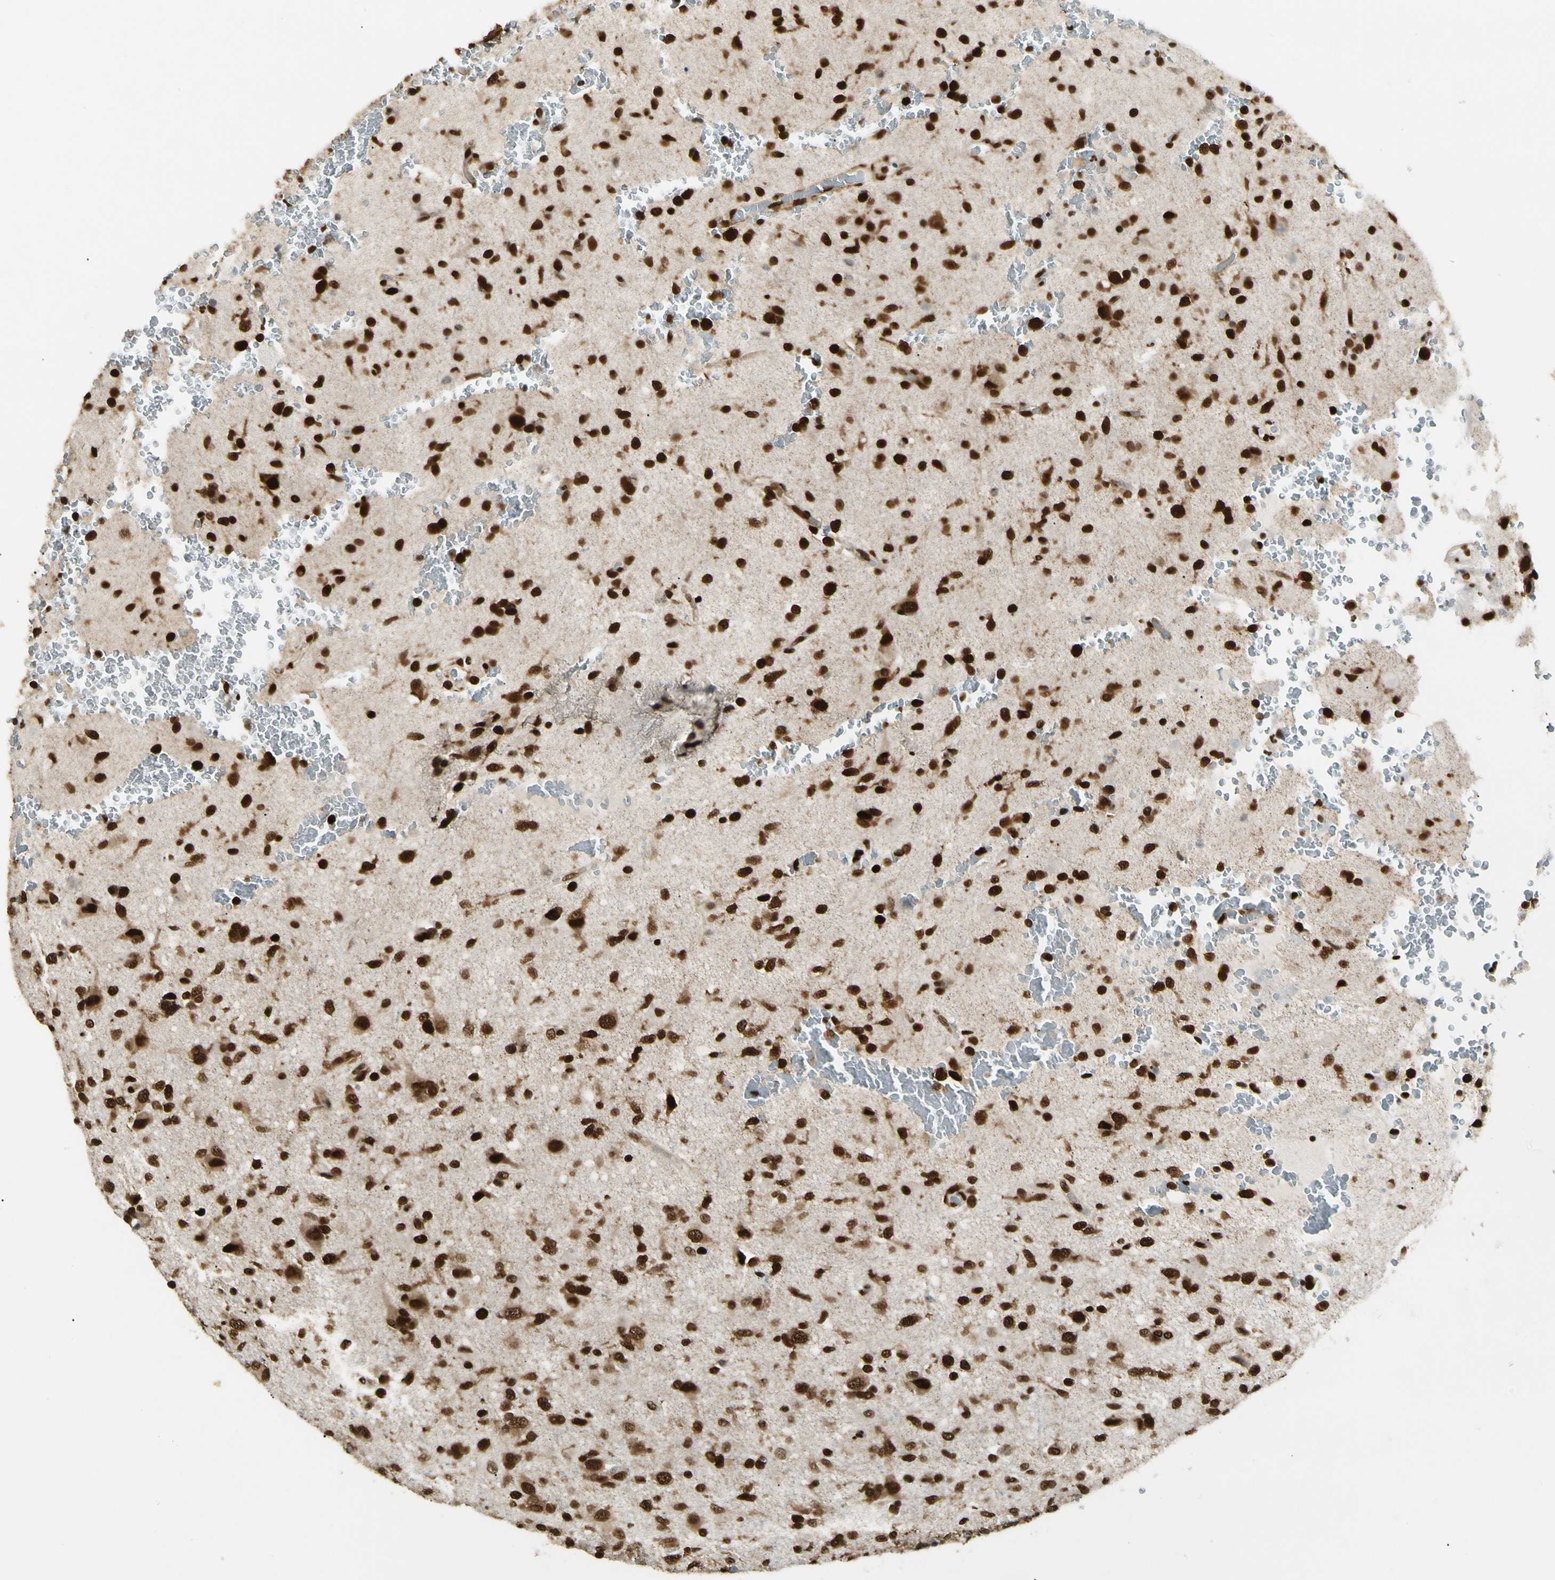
{"staining": {"intensity": "strong", "quantity": ">75%", "location": "cytoplasmic/membranous,nuclear"}, "tissue": "glioma", "cell_type": "Tumor cells", "image_type": "cancer", "snomed": [{"axis": "morphology", "description": "Glioma, malignant, High grade"}, {"axis": "topography", "description": "Brain"}], "caption": "Malignant high-grade glioma stained with a protein marker exhibits strong staining in tumor cells.", "gene": "FUS", "patient": {"sex": "male", "age": 71}}